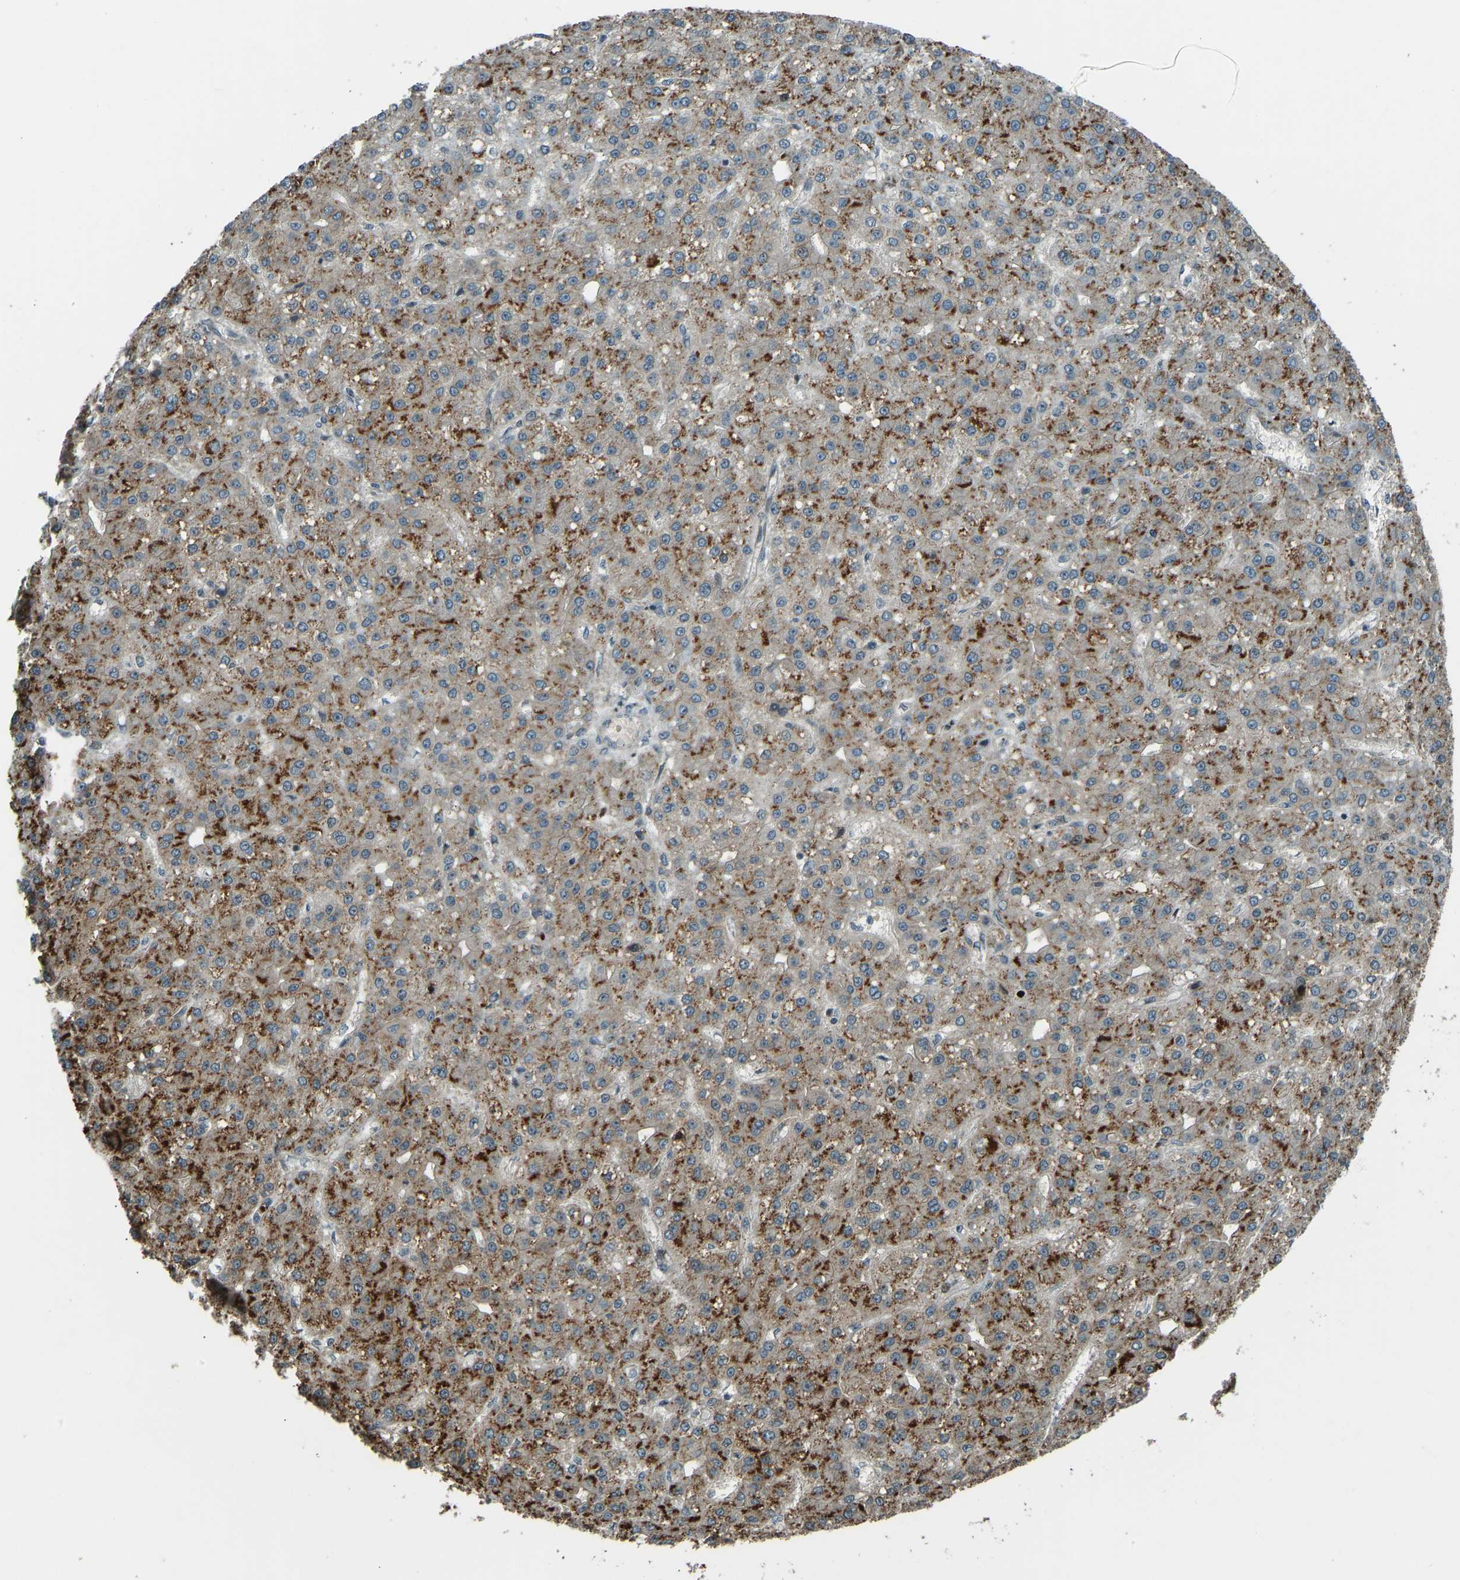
{"staining": {"intensity": "moderate", "quantity": ">75%", "location": "cytoplasmic/membranous"}, "tissue": "liver cancer", "cell_type": "Tumor cells", "image_type": "cancer", "snomed": [{"axis": "morphology", "description": "Carcinoma, Hepatocellular, NOS"}, {"axis": "topography", "description": "Liver"}], "caption": "A medium amount of moderate cytoplasmic/membranous positivity is appreciated in about >75% of tumor cells in liver cancer (hepatocellular carcinoma) tissue. The staining was performed using DAB (3,3'-diaminobenzidine), with brown indicating positive protein expression. Nuclei are stained blue with hematoxylin.", "gene": "SVOPL", "patient": {"sex": "male", "age": 67}}